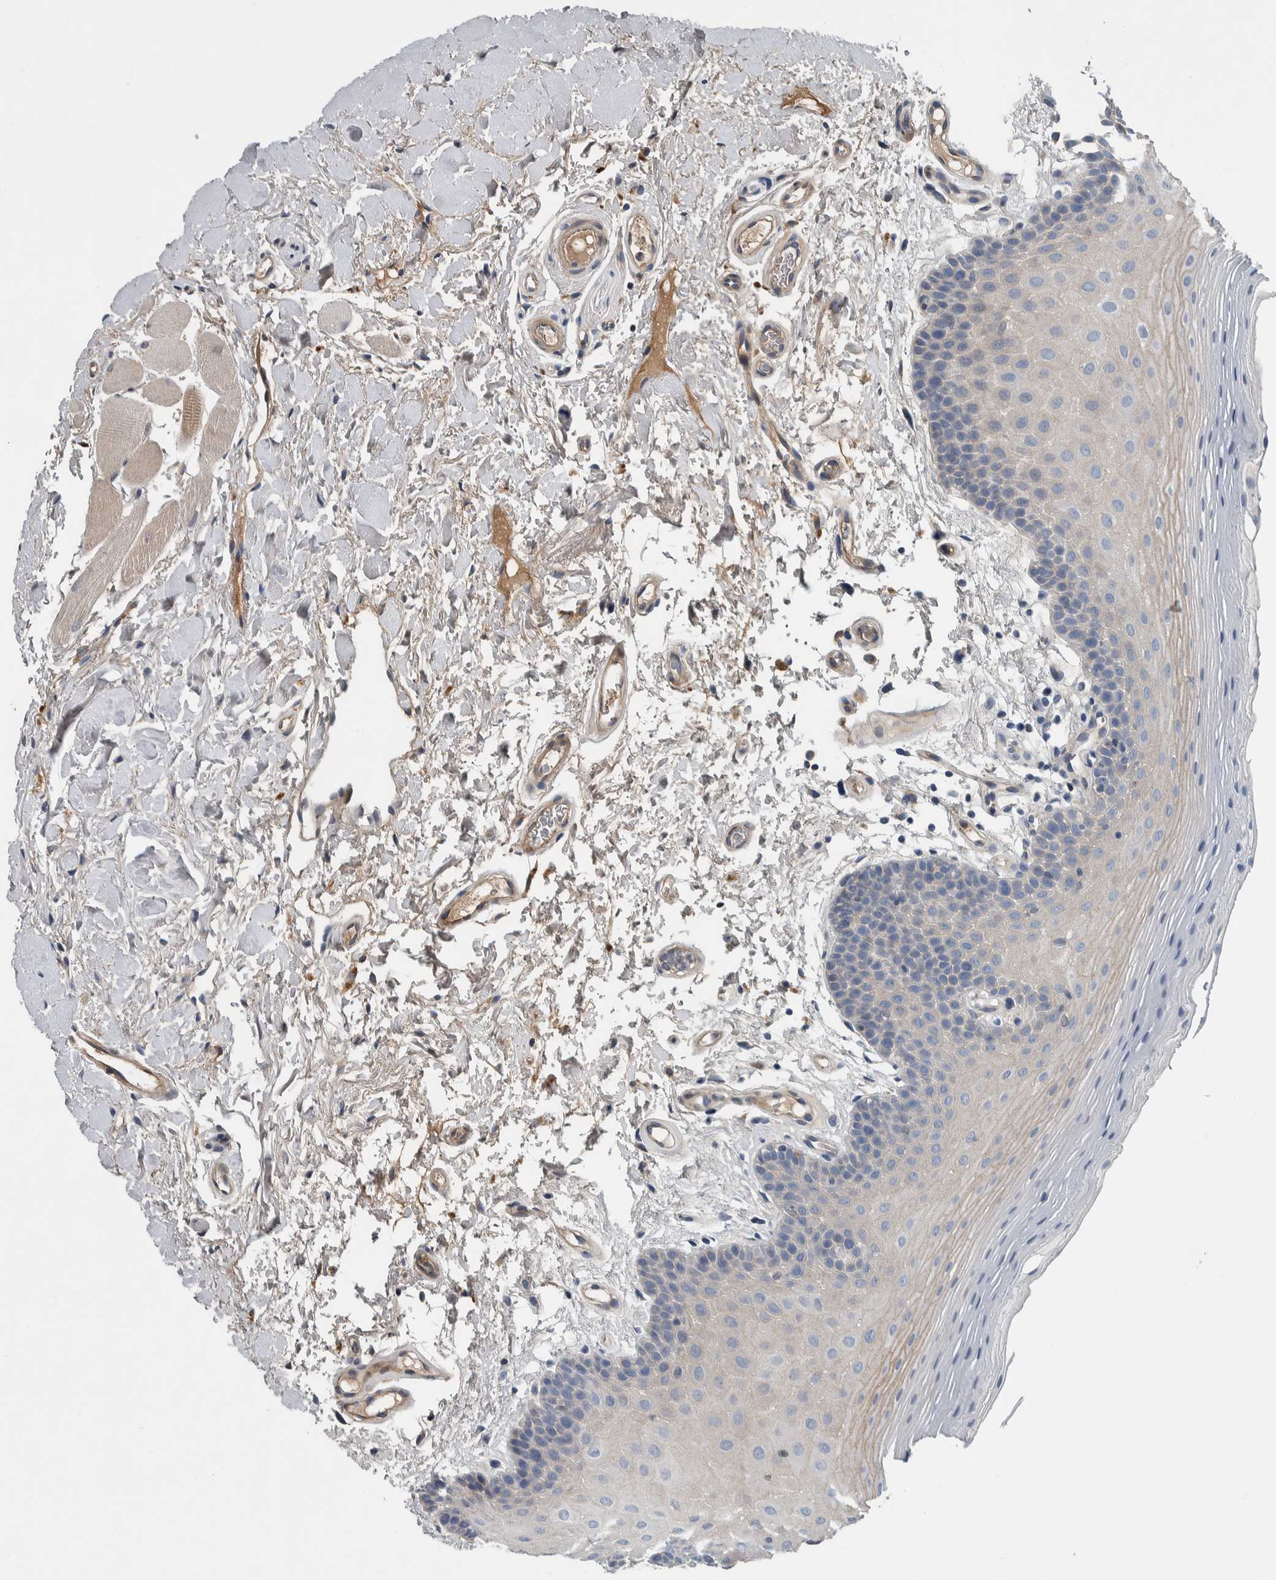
{"staining": {"intensity": "moderate", "quantity": "<25%", "location": "cytoplasmic/membranous"}, "tissue": "oral mucosa", "cell_type": "Squamous epithelial cells", "image_type": "normal", "snomed": [{"axis": "morphology", "description": "Normal tissue, NOS"}, {"axis": "topography", "description": "Oral tissue"}], "caption": "Immunohistochemistry image of normal oral mucosa: oral mucosa stained using IHC shows low levels of moderate protein expression localized specifically in the cytoplasmic/membranous of squamous epithelial cells, appearing as a cytoplasmic/membranous brown color.", "gene": "SERPINC1", "patient": {"sex": "male", "age": 62}}